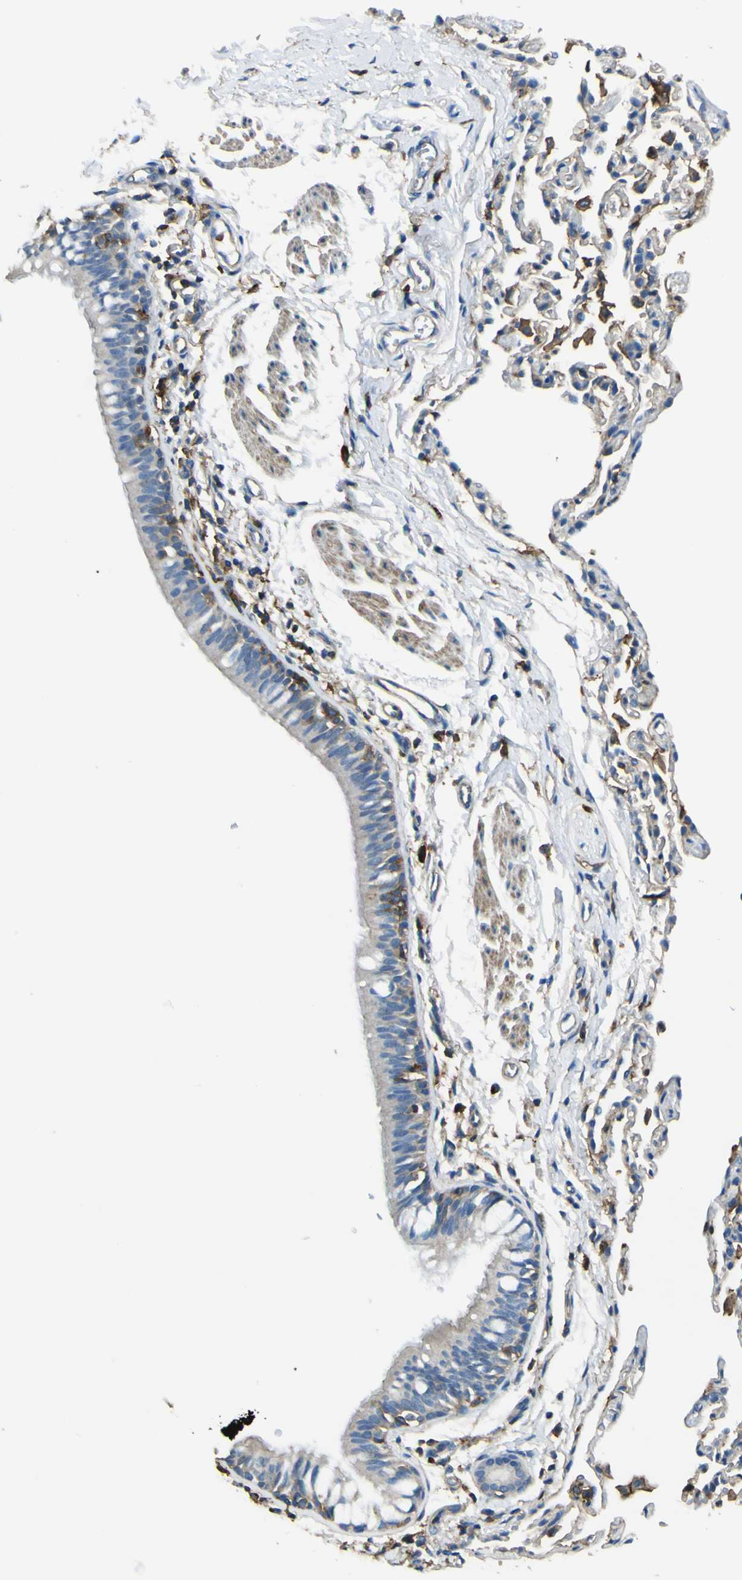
{"staining": {"intensity": "weak", "quantity": "<25%", "location": "cytoplasmic/membranous"}, "tissue": "bronchus", "cell_type": "Respiratory epithelial cells", "image_type": "normal", "snomed": [{"axis": "morphology", "description": "Normal tissue, NOS"}, {"axis": "topography", "description": "Bronchus"}, {"axis": "topography", "description": "Lung"}], "caption": "DAB immunohistochemical staining of normal human bronchus reveals no significant staining in respiratory epithelial cells. (Stains: DAB immunohistochemistry (IHC) with hematoxylin counter stain, Microscopy: brightfield microscopy at high magnification).", "gene": "LAIR1", "patient": {"sex": "male", "age": 64}}